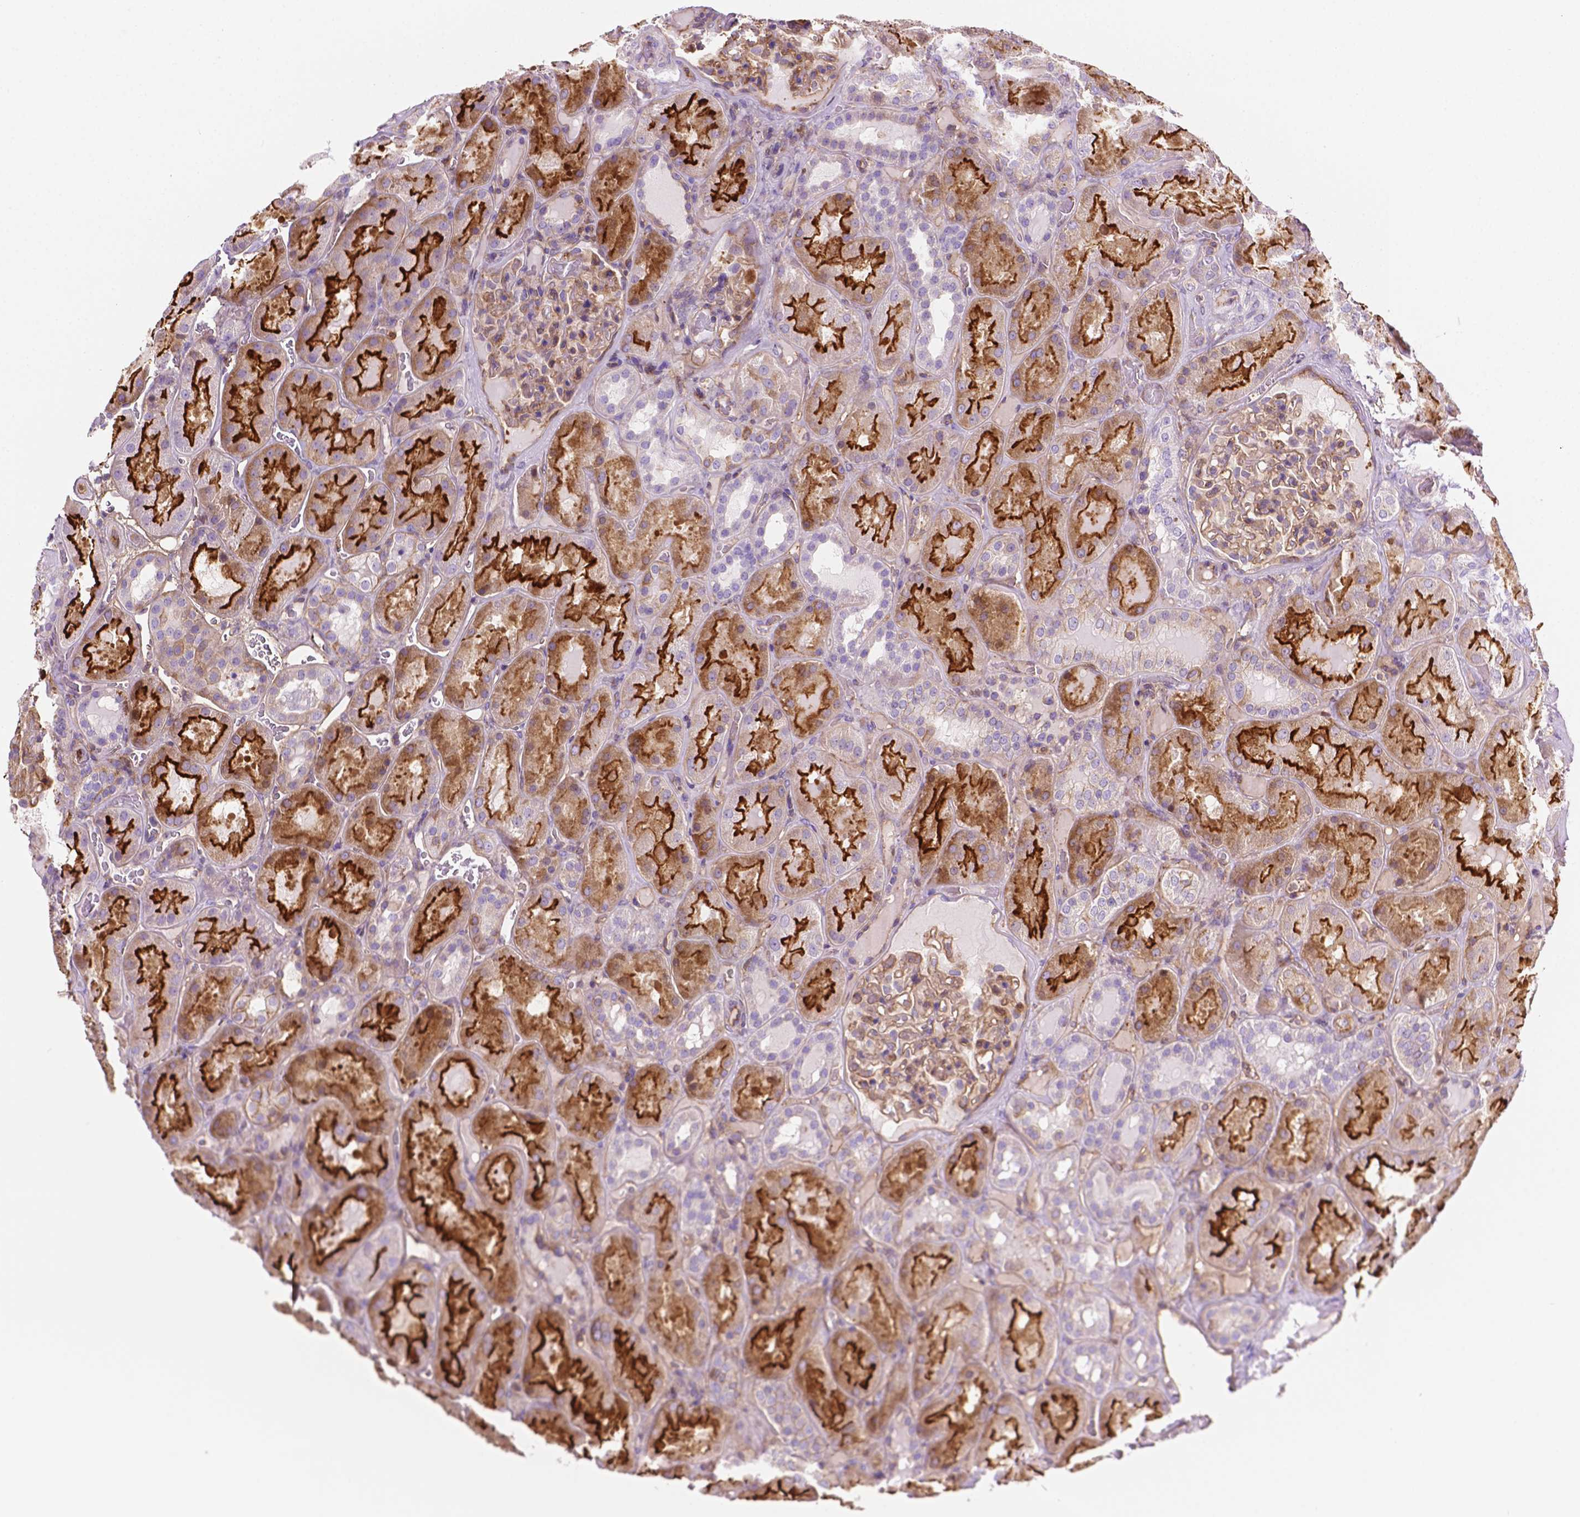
{"staining": {"intensity": "weak", "quantity": ">75%", "location": "cytoplasmic/membranous"}, "tissue": "kidney", "cell_type": "Cells in glomeruli", "image_type": "normal", "snomed": [{"axis": "morphology", "description": "Normal tissue, NOS"}, {"axis": "topography", "description": "Kidney"}], "caption": "Approximately >75% of cells in glomeruli in normal human kidney show weak cytoplasmic/membranous protein staining as visualized by brown immunohistochemical staining.", "gene": "DCN", "patient": {"sex": "male", "age": 73}}